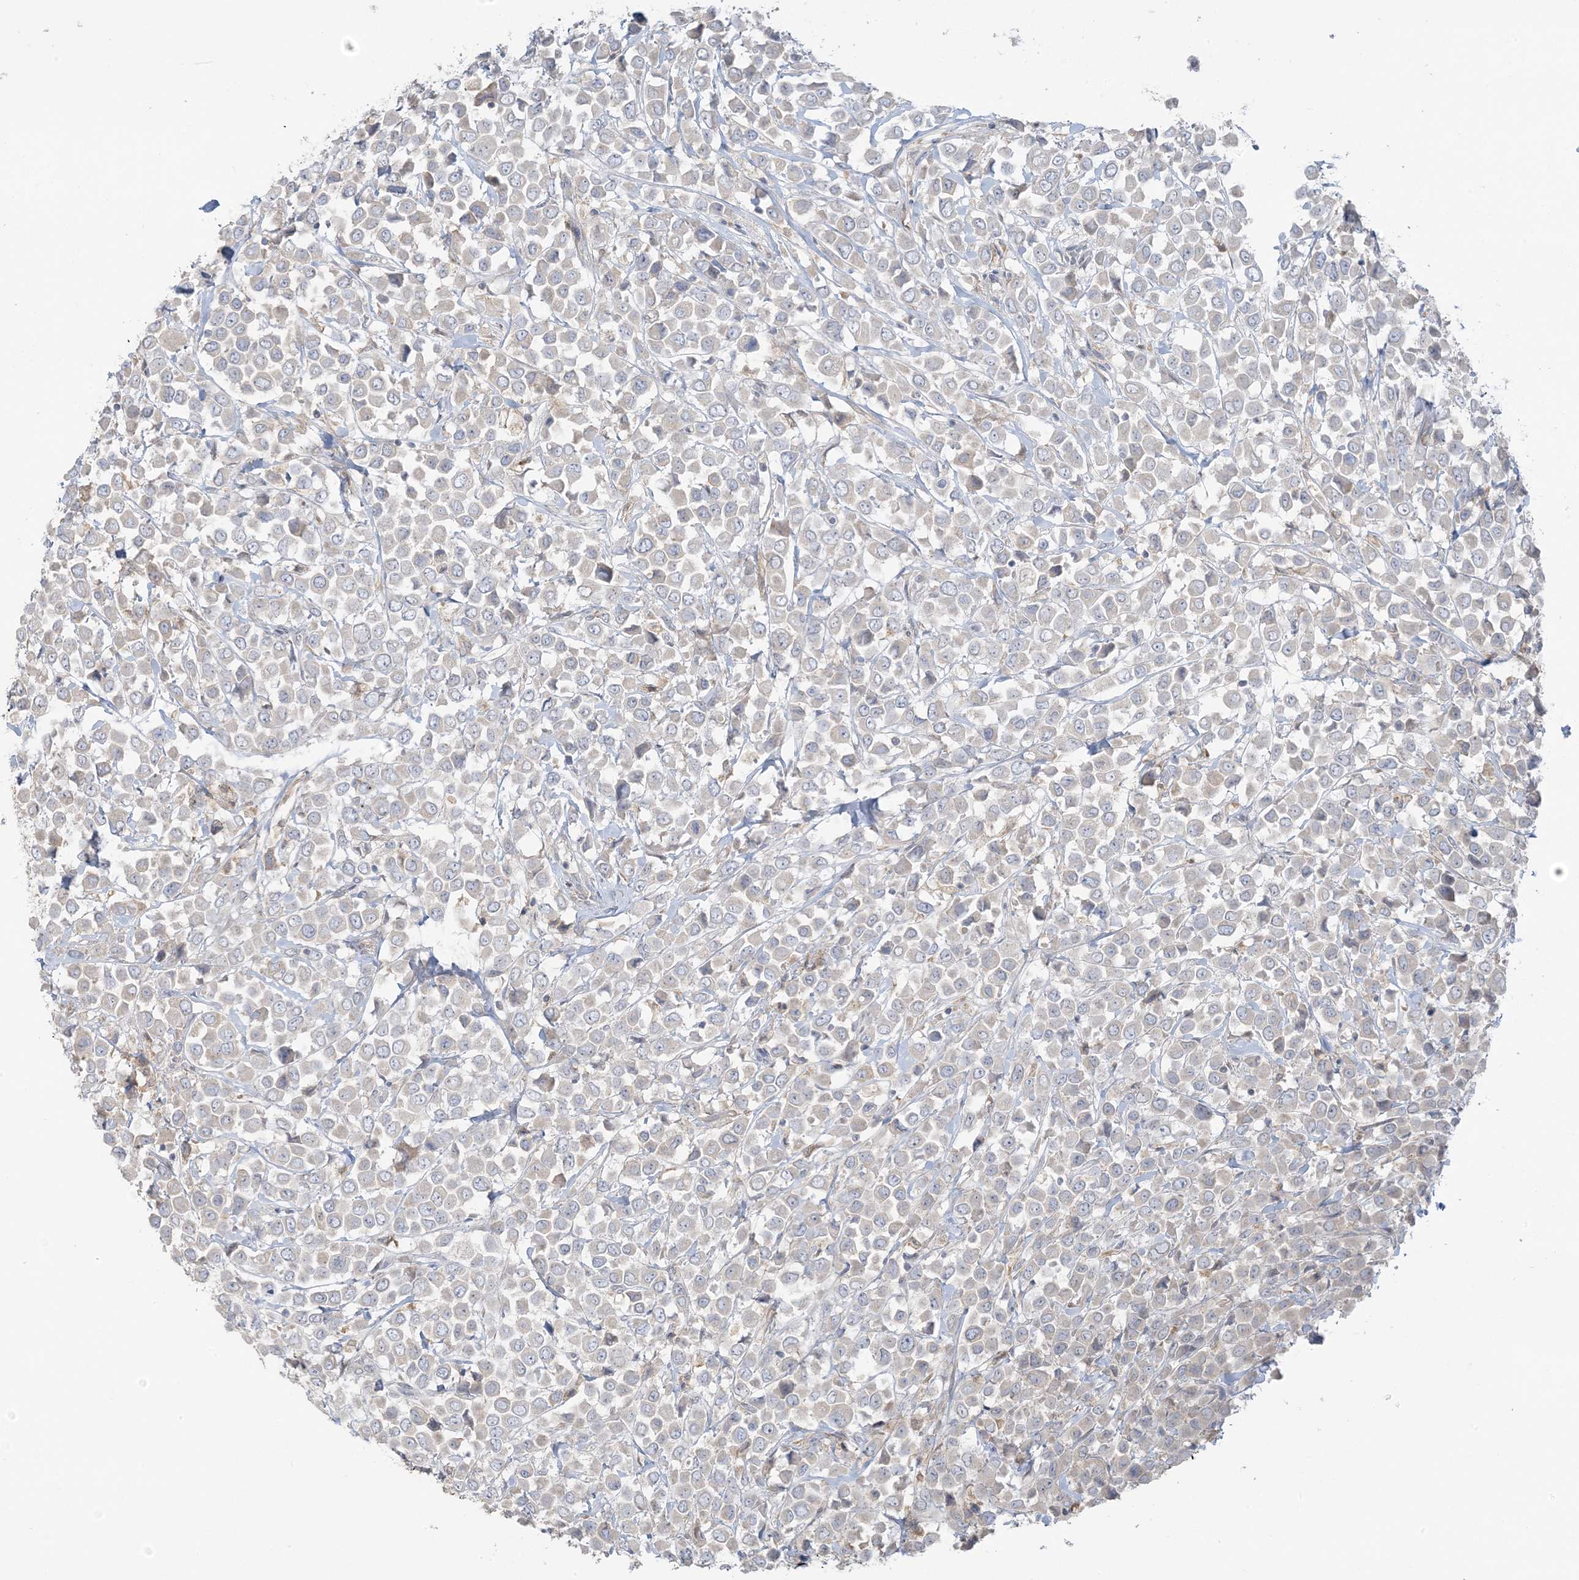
{"staining": {"intensity": "negative", "quantity": "none", "location": "none"}, "tissue": "breast cancer", "cell_type": "Tumor cells", "image_type": "cancer", "snomed": [{"axis": "morphology", "description": "Duct carcinoma"}, {"axis": "topography", "description": "Breast"}], "caption": "Immunohistochemistry (IHC) image of neoplastic tissue: human breast cancer (invasive ductal carcinoma) stained with DAB shows no significant protein staining in tumor cells.", "gene": "EEFSEC", "patient": {"sex": "female", "age": 61}}